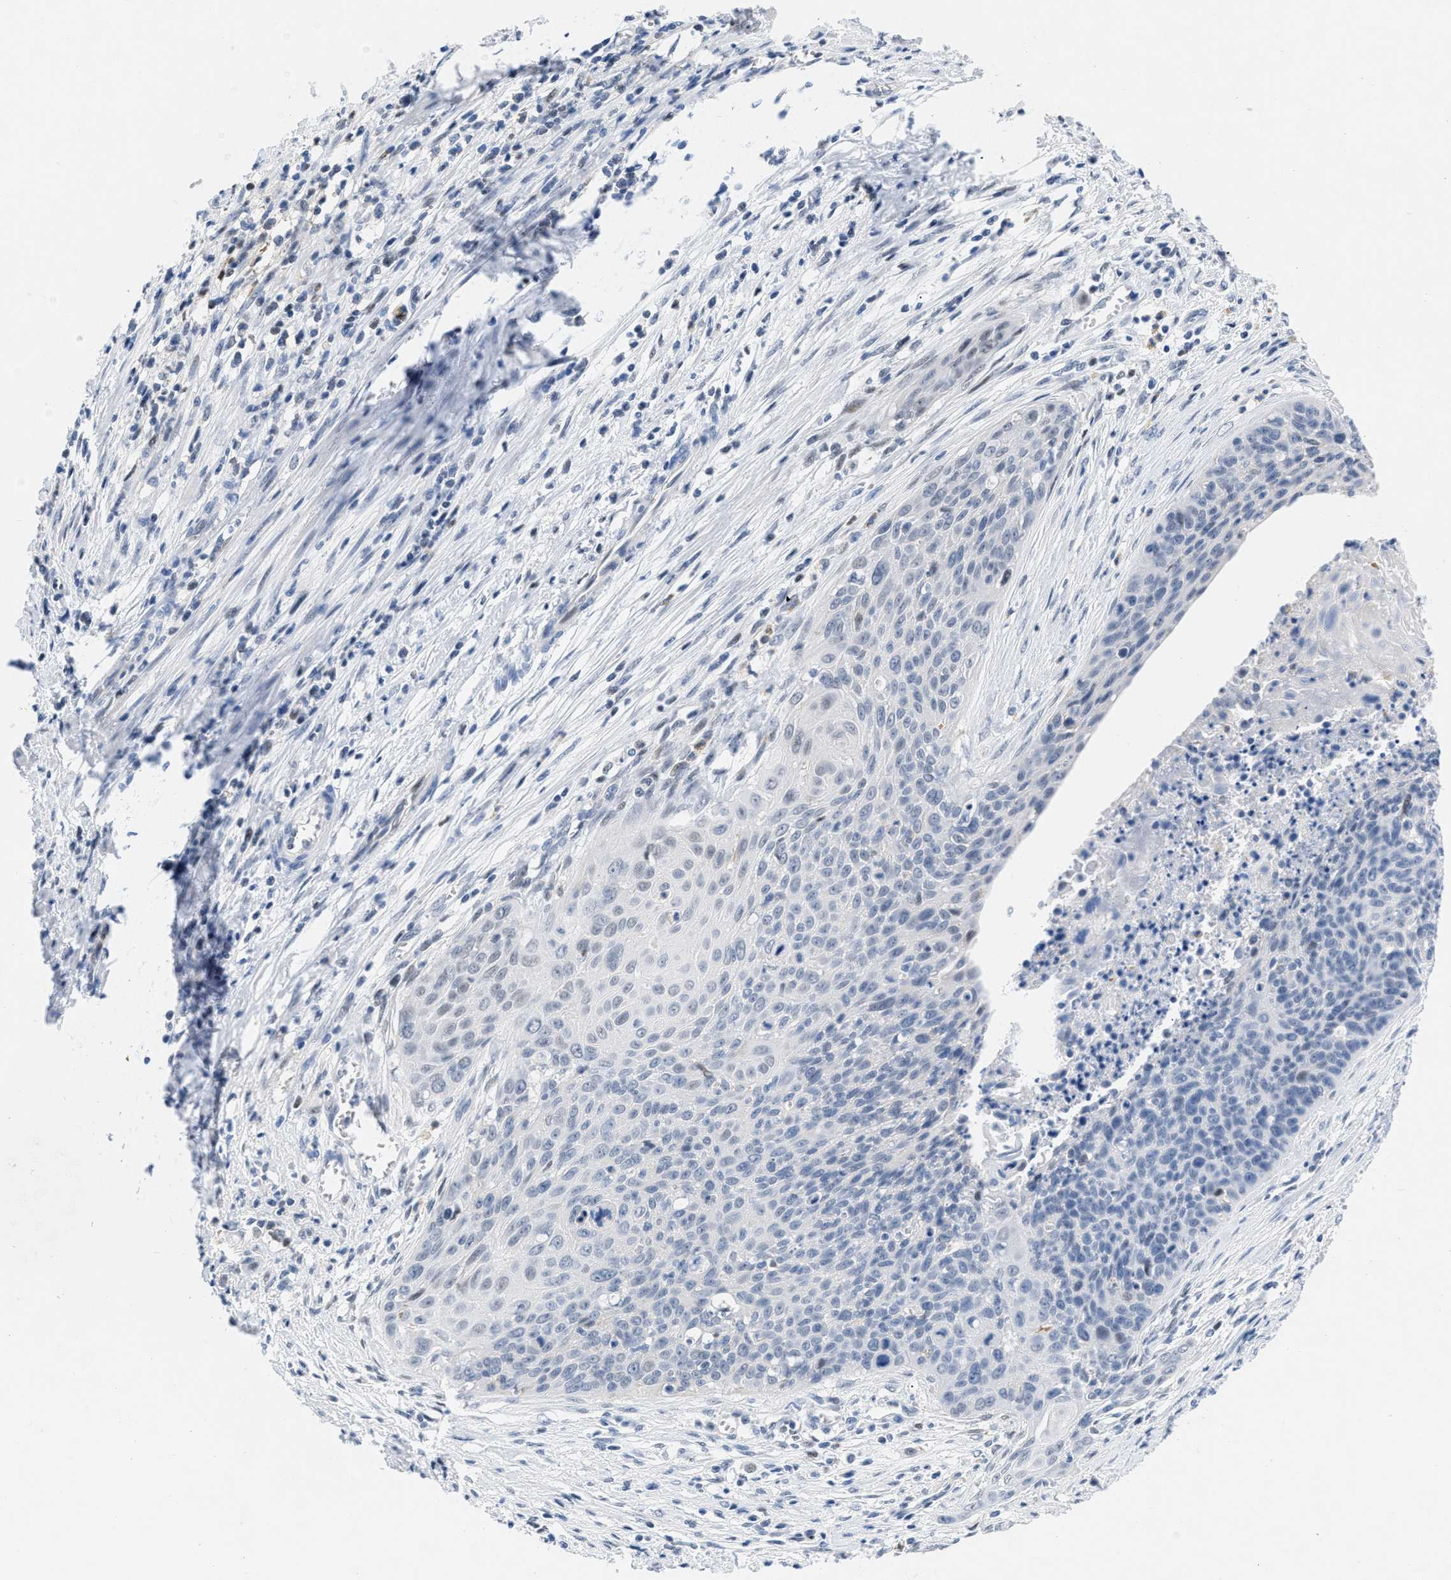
{"staining": {"intensity": "negative", "quantity": "none", "location": "none"}, "tissue": "cervical cancer", "cell_type": "Tumor cells", "image_type": "cancer", "snomed": [{"axis": "morphology", "description": "Squamous cell carcinoma, NOS"}, {"axis": "topography", "description": "Cervix"}], "caption": "The micrograph reveals no staining of tumor cells in cervical squamous cell carcinoma.", "gene": "BOLL", "patient": {"sex": "female", "age": 55}}